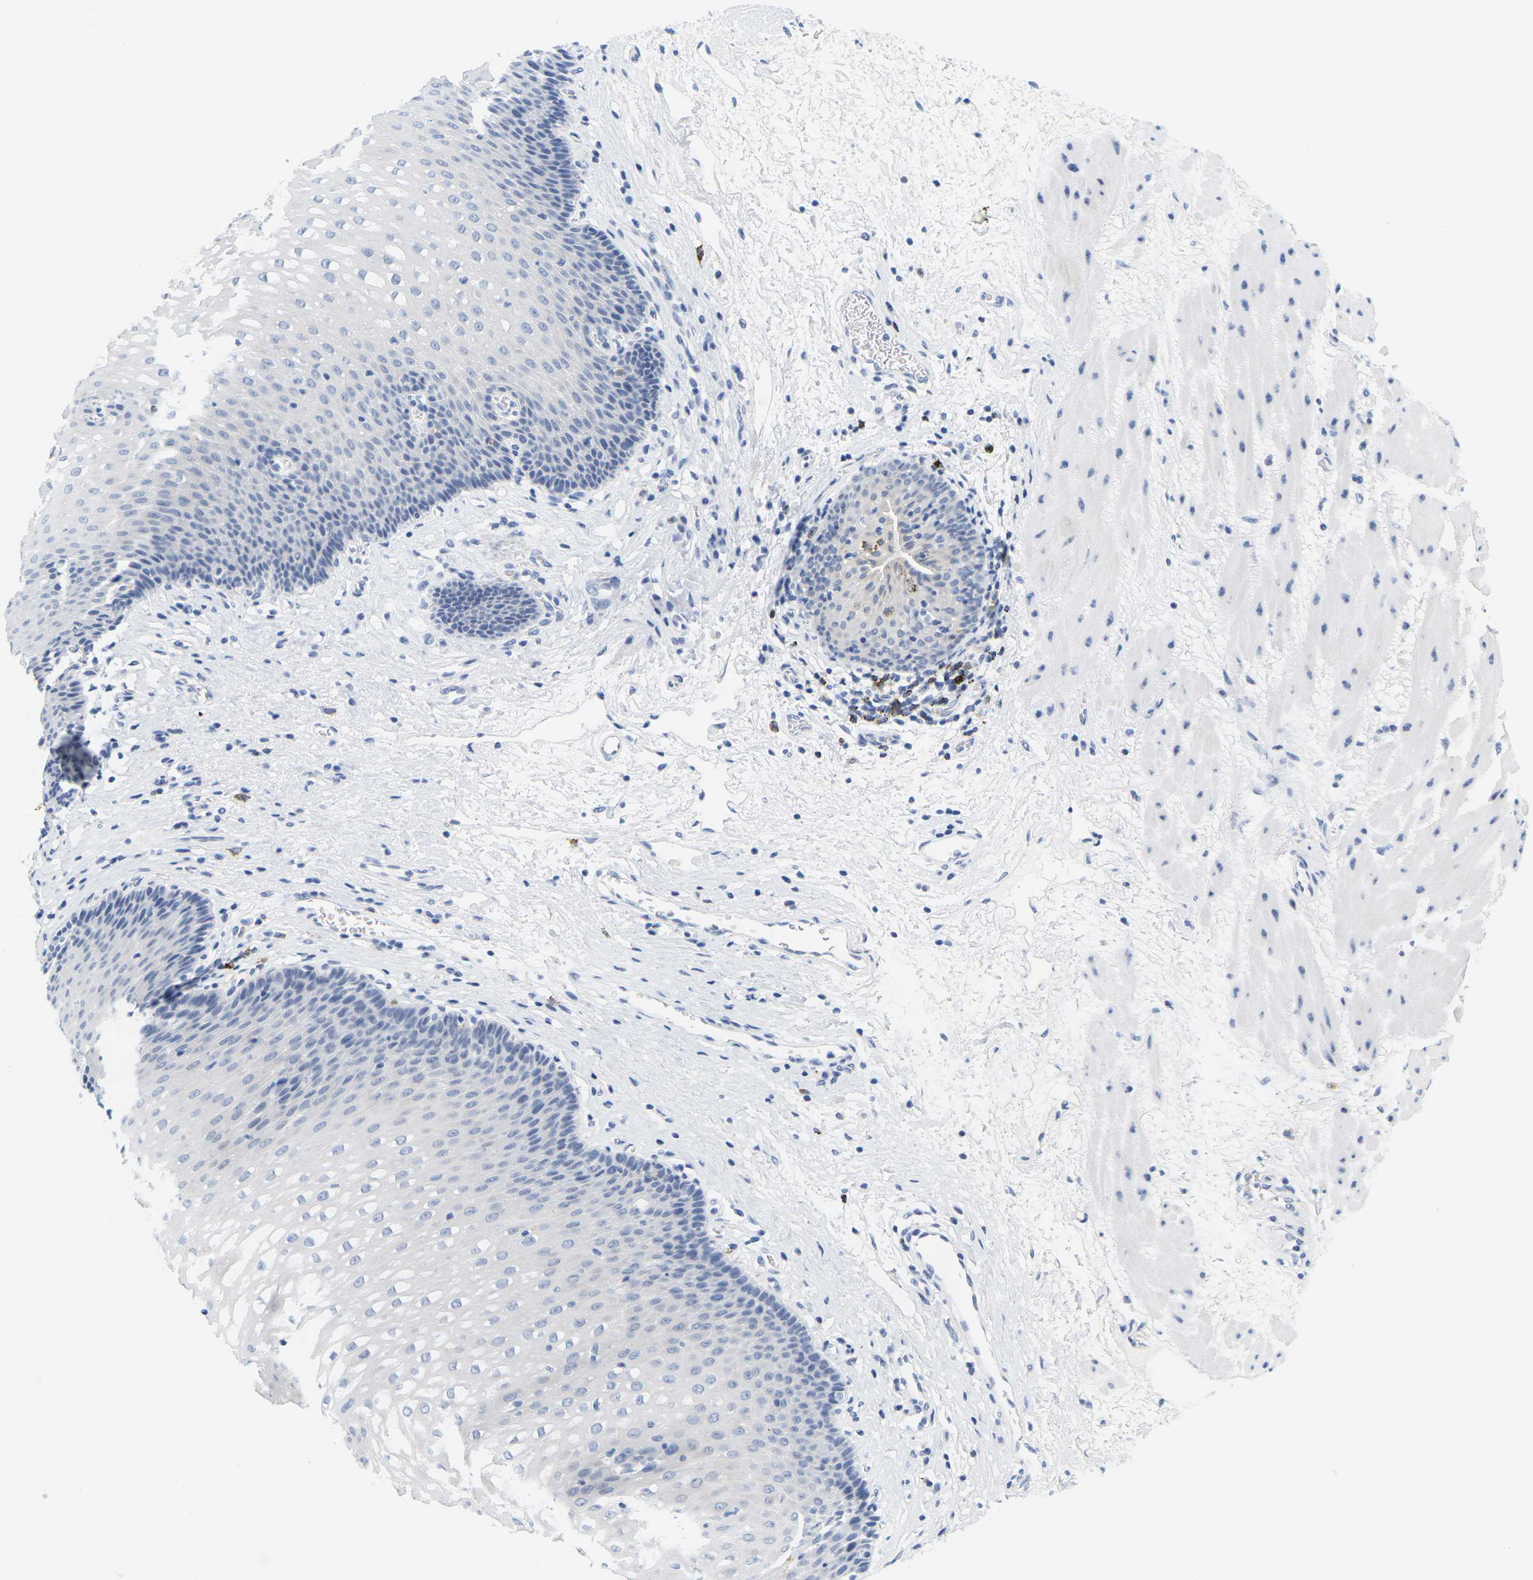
{"staining": {"intensity": "negative", "quantity": "none", "location": "none"}, "tissue": "esophagus", "cell_type": "Squamous epithelial cells", "image_type": "normal", "snomed": [{"axis": "morphology", "description": "Normal tissue, NOS"}, {"axis": "topography", "description": "Esophagus"}], "caption": "This is a histopathology image of immunohistochemistry (IHC) staining of normal esophagus, which shows no positivity in squamous epithelial cells. (DAB IHC with hematoxylin counter stain).", "gene": "HLA", "patient": {"sex": "male", "age": 48}}